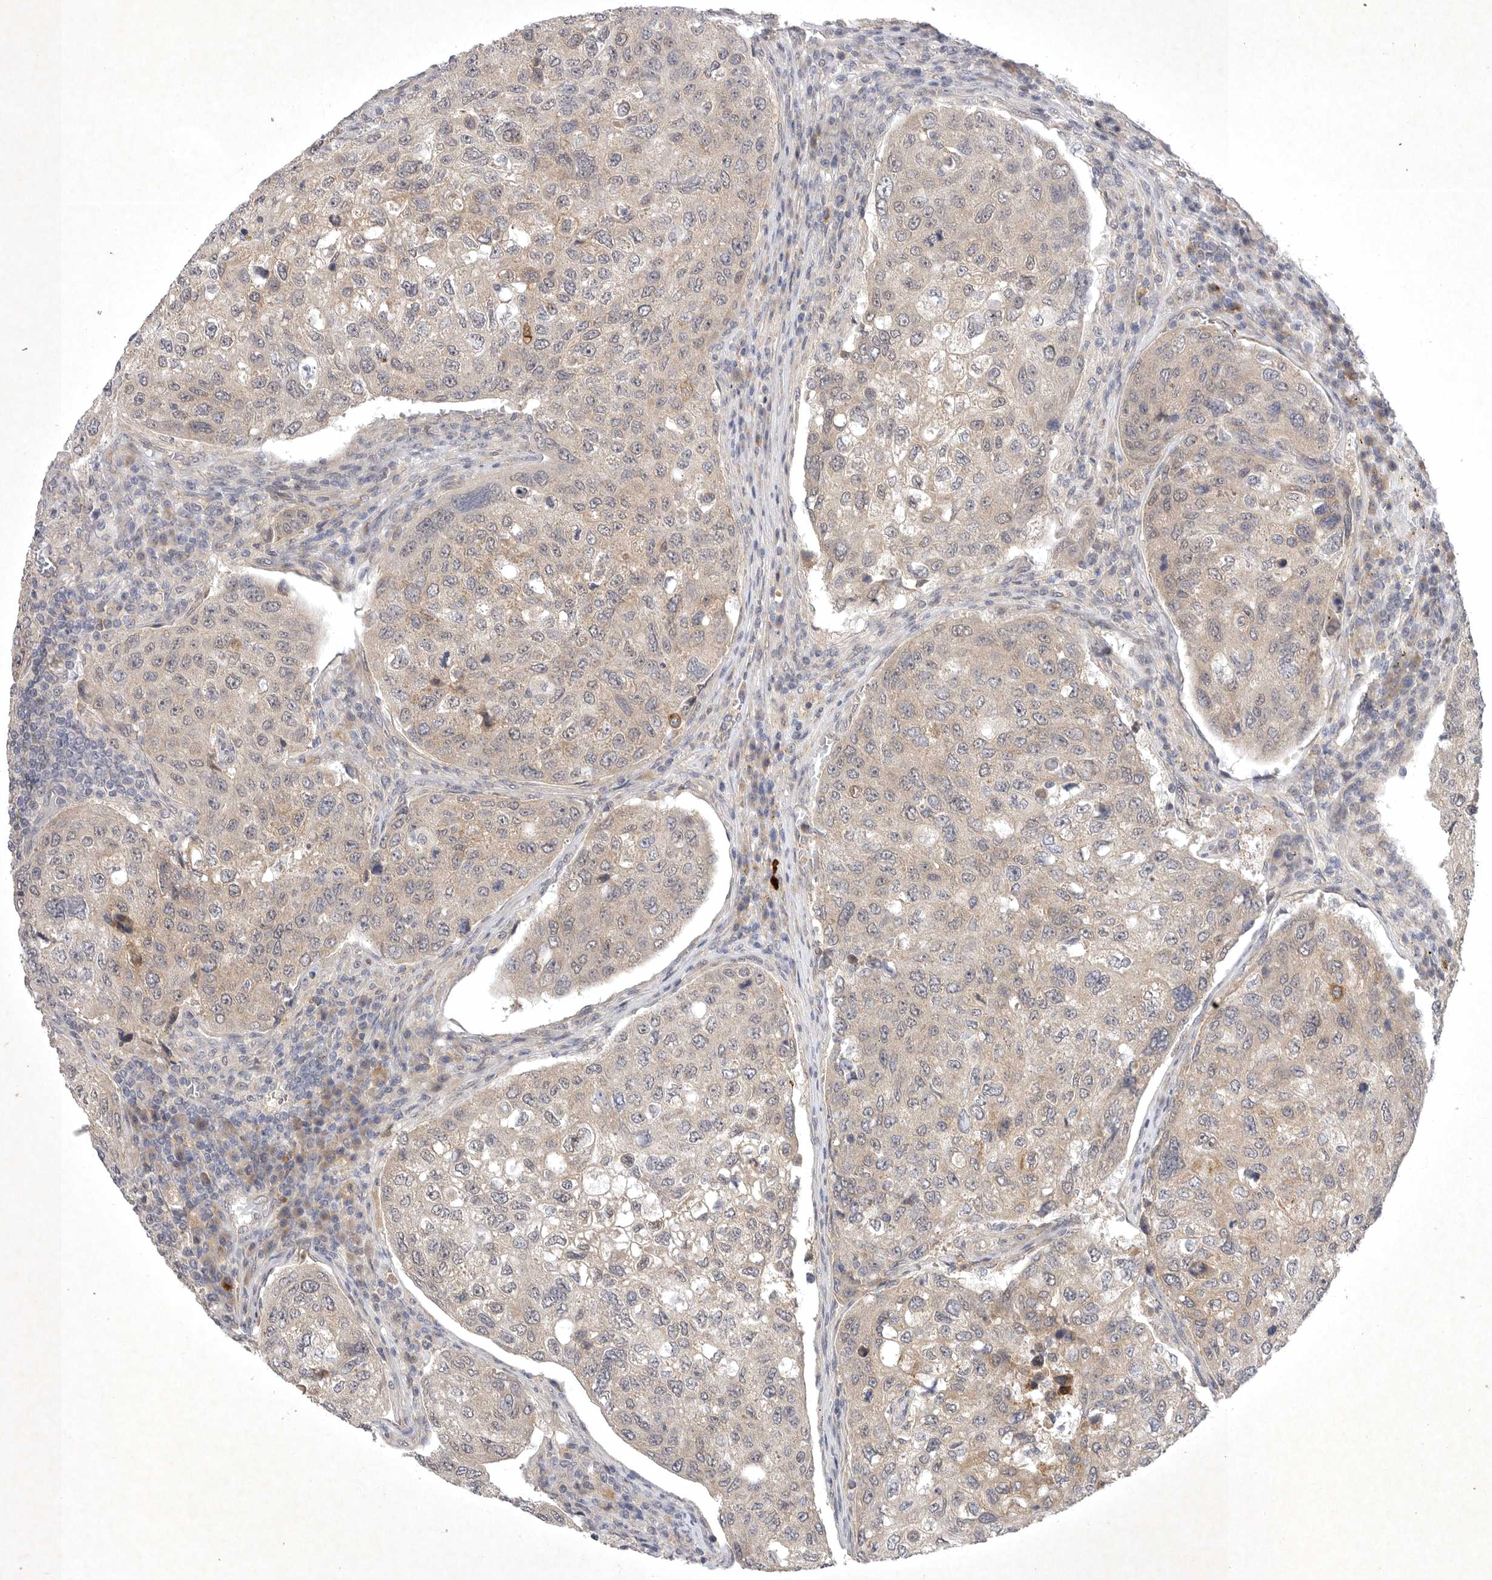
{"staining": {"intensity": "weak", "quantity": "<25%", "location": "cytoplasmic/membranous"}, "tissue": "urothelial cancer", "cell_type": "Tumor cells", "image_type": "cancer", "snomed": [{"axis": "morphology", "description": "Urothelial carcinoma, High grade"}, {"axis": "topography", "description": "Lymph node"}, {"axis": "topography", "description": "Urinary bladder"}], "caption": "High power microscopy photomicrograph of an immunohistochemistry photomicrograph of urothelial carcinoma (high-grade), revealing no significant expression in tumor cells.", "gene": "PTPDC1", "patient": {"sex": "male", "age": 51}}